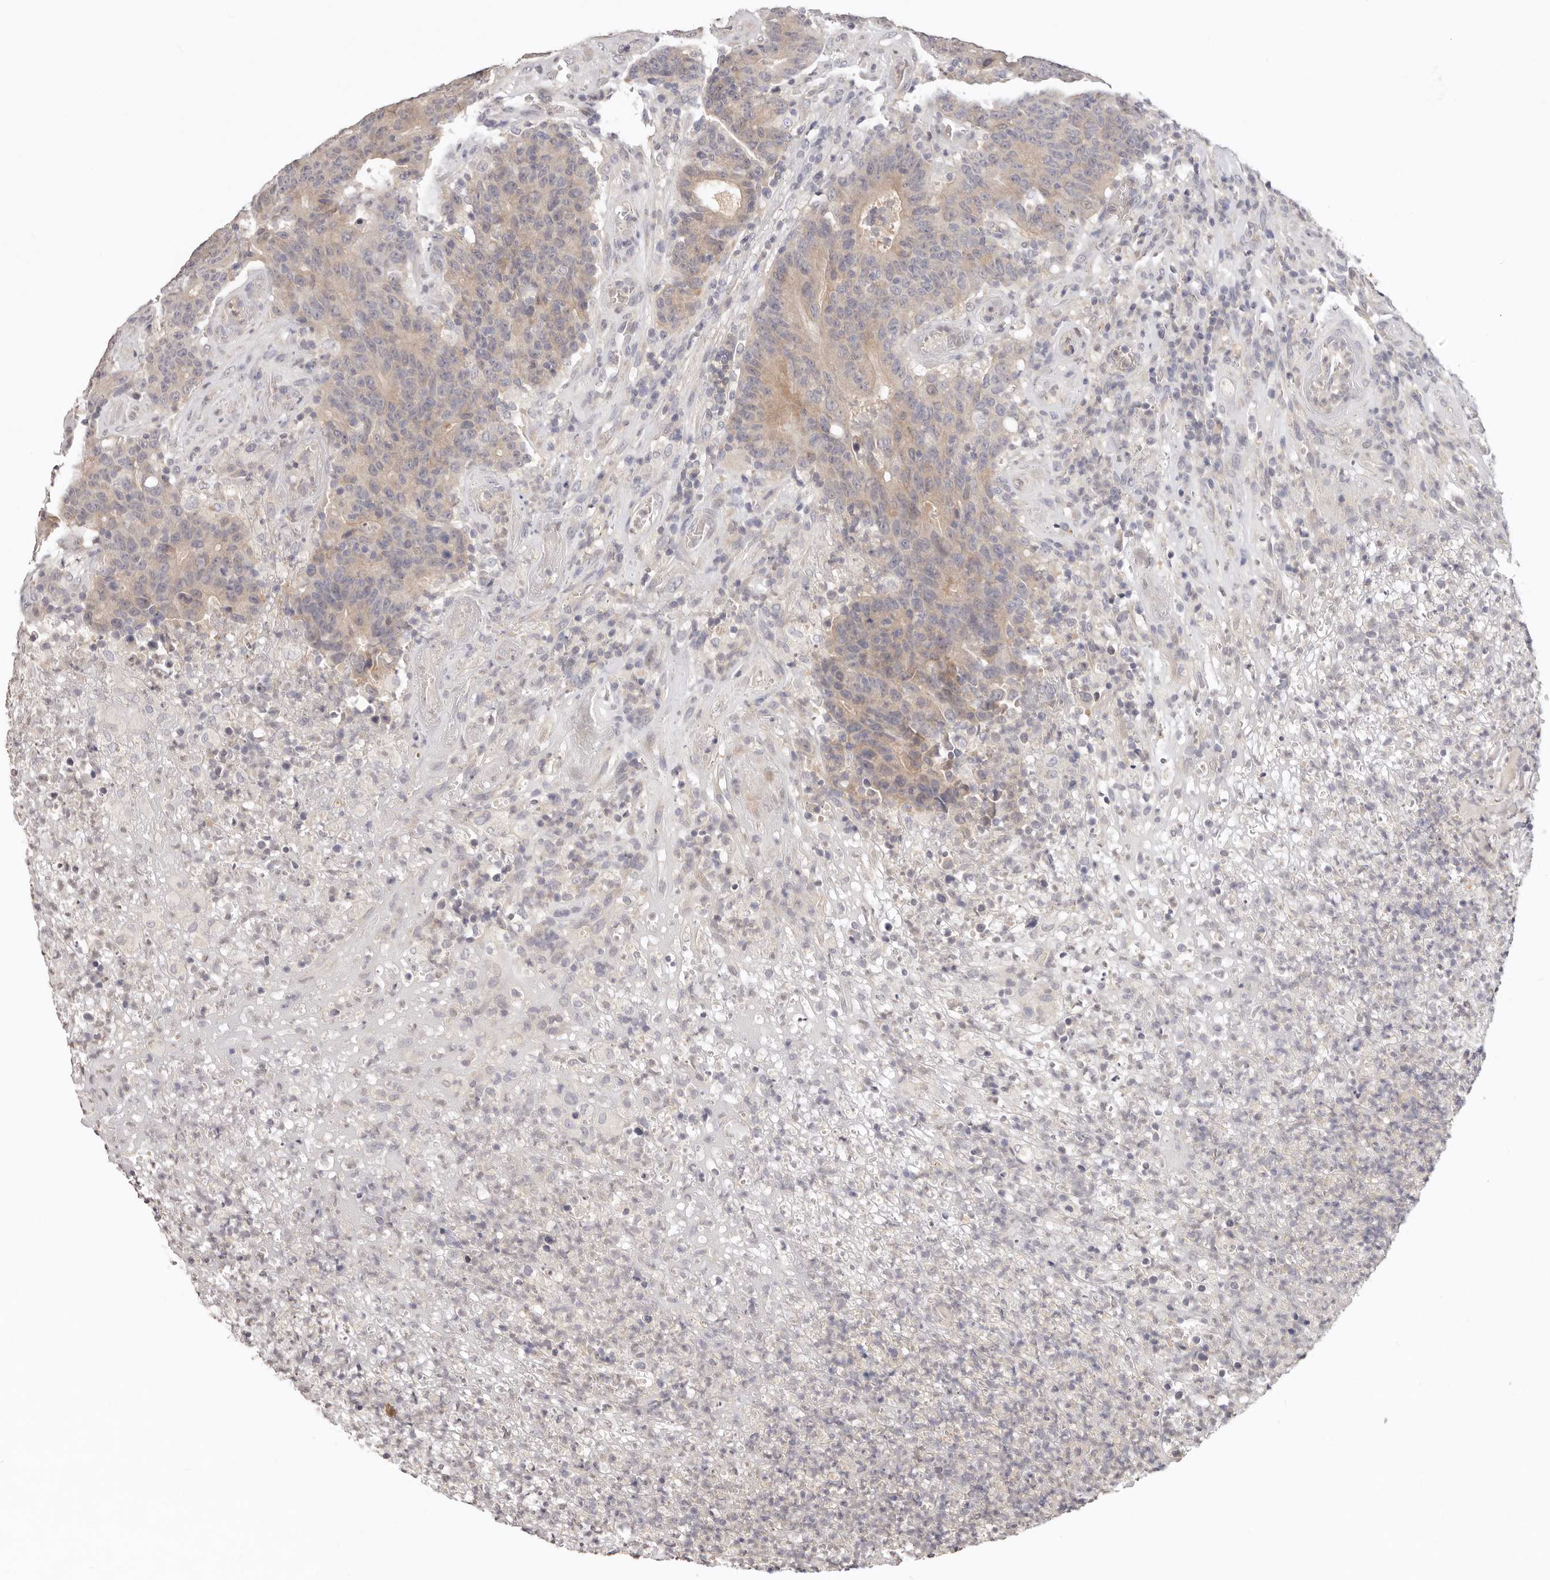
{"staining": {"intensity": "weak", "quantity": "25%-75%", "location": "cytoplasmic/membranous"}, "tissue": "colorectal cancer", "cell_type": "Tumor cells", "image_type": "cancer", "snomed": [{"axis": "morphology", "description": "Normal tissue, NOS"}, {"axis": "morphology", "description": "Adenocarcinoma, NOS"}, {"axis": "topography", "description": "Colon"}], "caption": "A photomicrograph of human colorectal cancer stained for a protein exhibits weak cytoplasmic/membranous brown staining in tumor cells.", "gene": "GGPS1", "patient": {"sex": "female", "age": 75}}